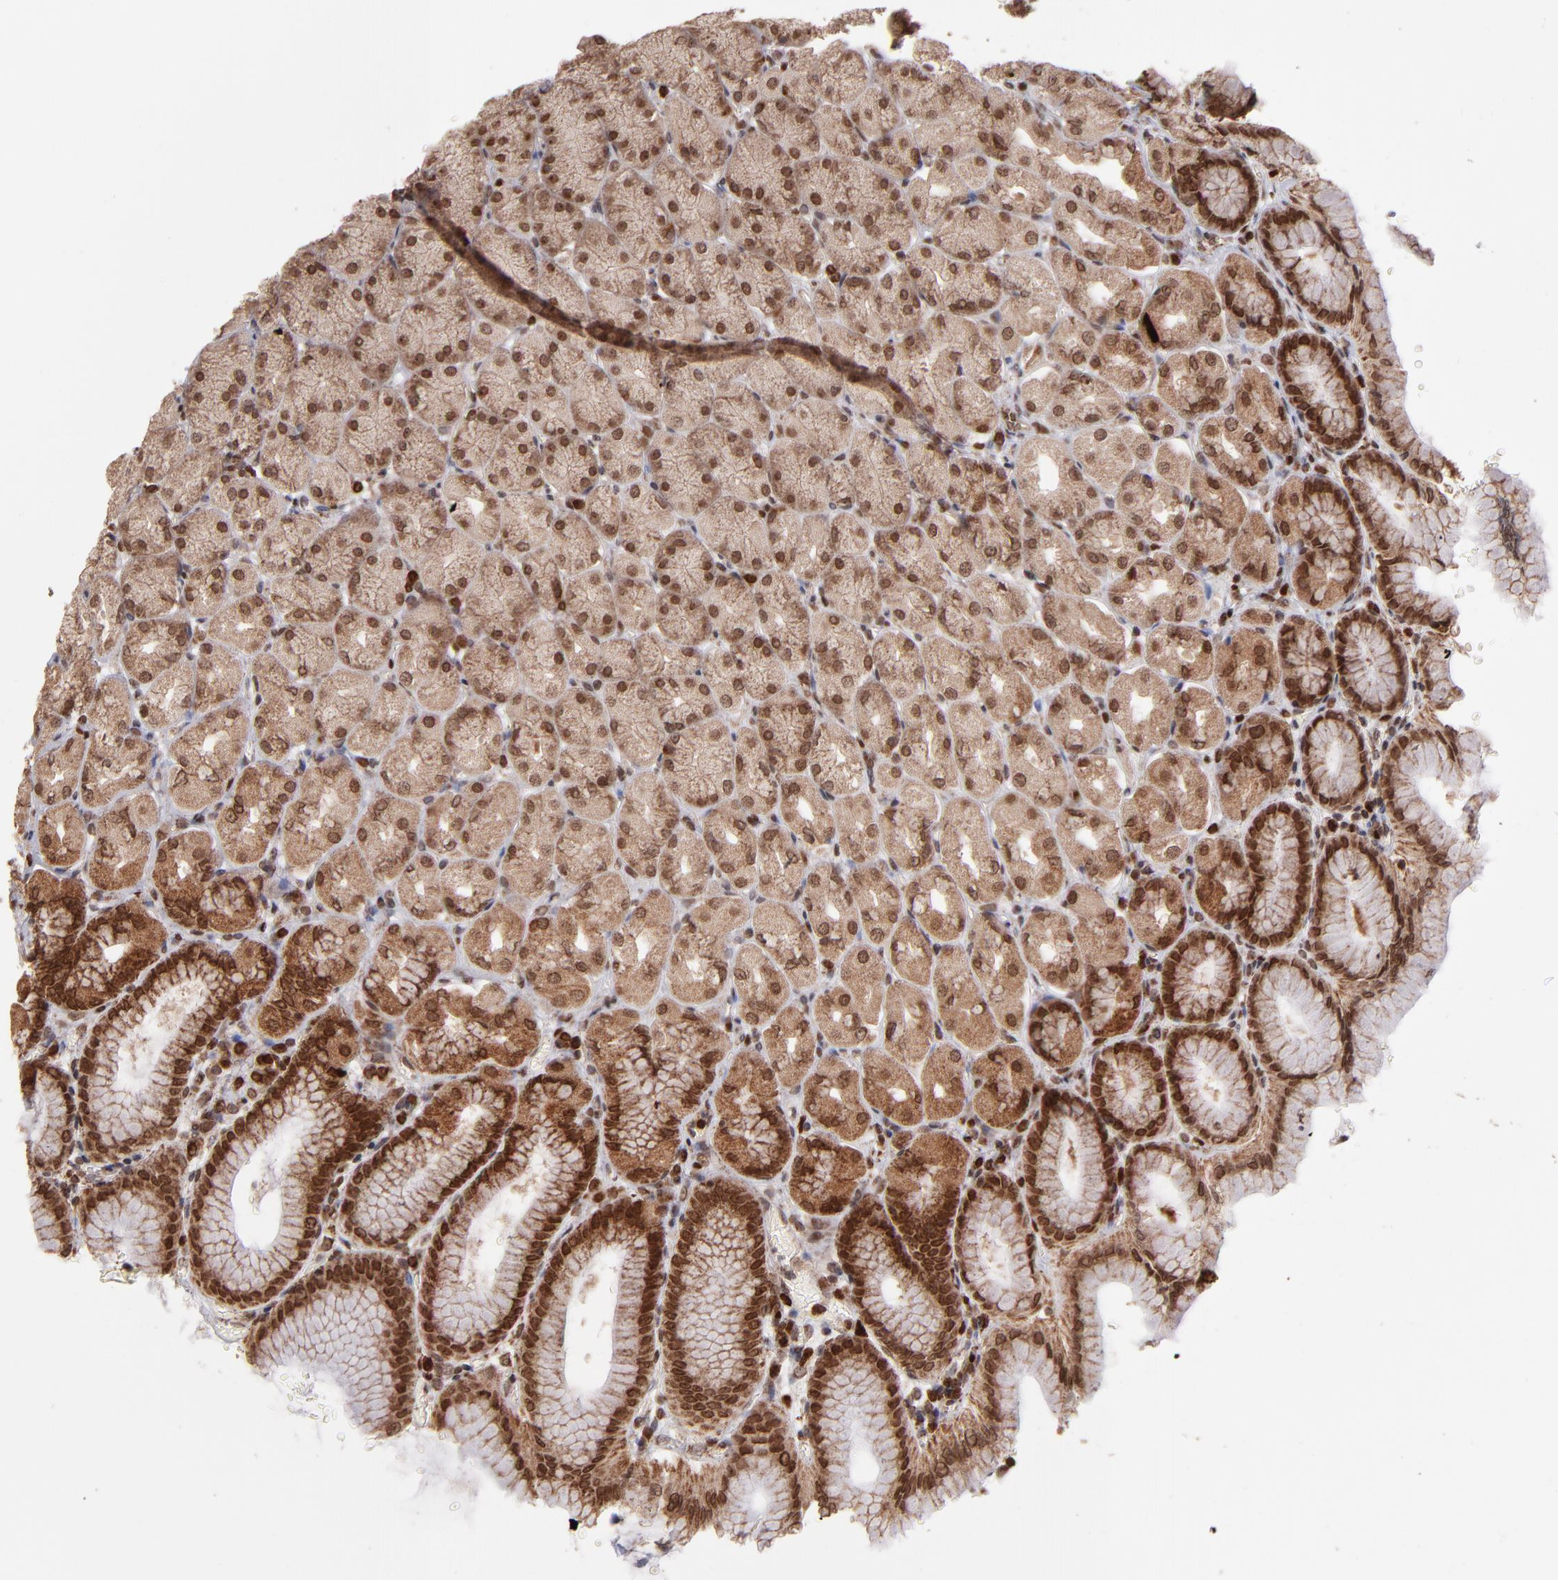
{"staining": {"intensity": "strong", "quantity": ">75%", "location": "cytoplasmic/membranous,nuclear"}, "tissue": "stomach", "cell_type": "Glandular cells", "image_type": "normal", "snomed": [{"axis": "morphology", "description": "Normal tissue, NOS"}, {"axis": "topography", "description": "Stomach, upper"}], "caption": "This micrograph displays IHC staining of benign stomach, with high strong cytoplasmic/membranous,nuclear staining in about >75% of glandular cells.", "gene": "TOP1MT", "patient": {"sex": "female", "age": 56}}